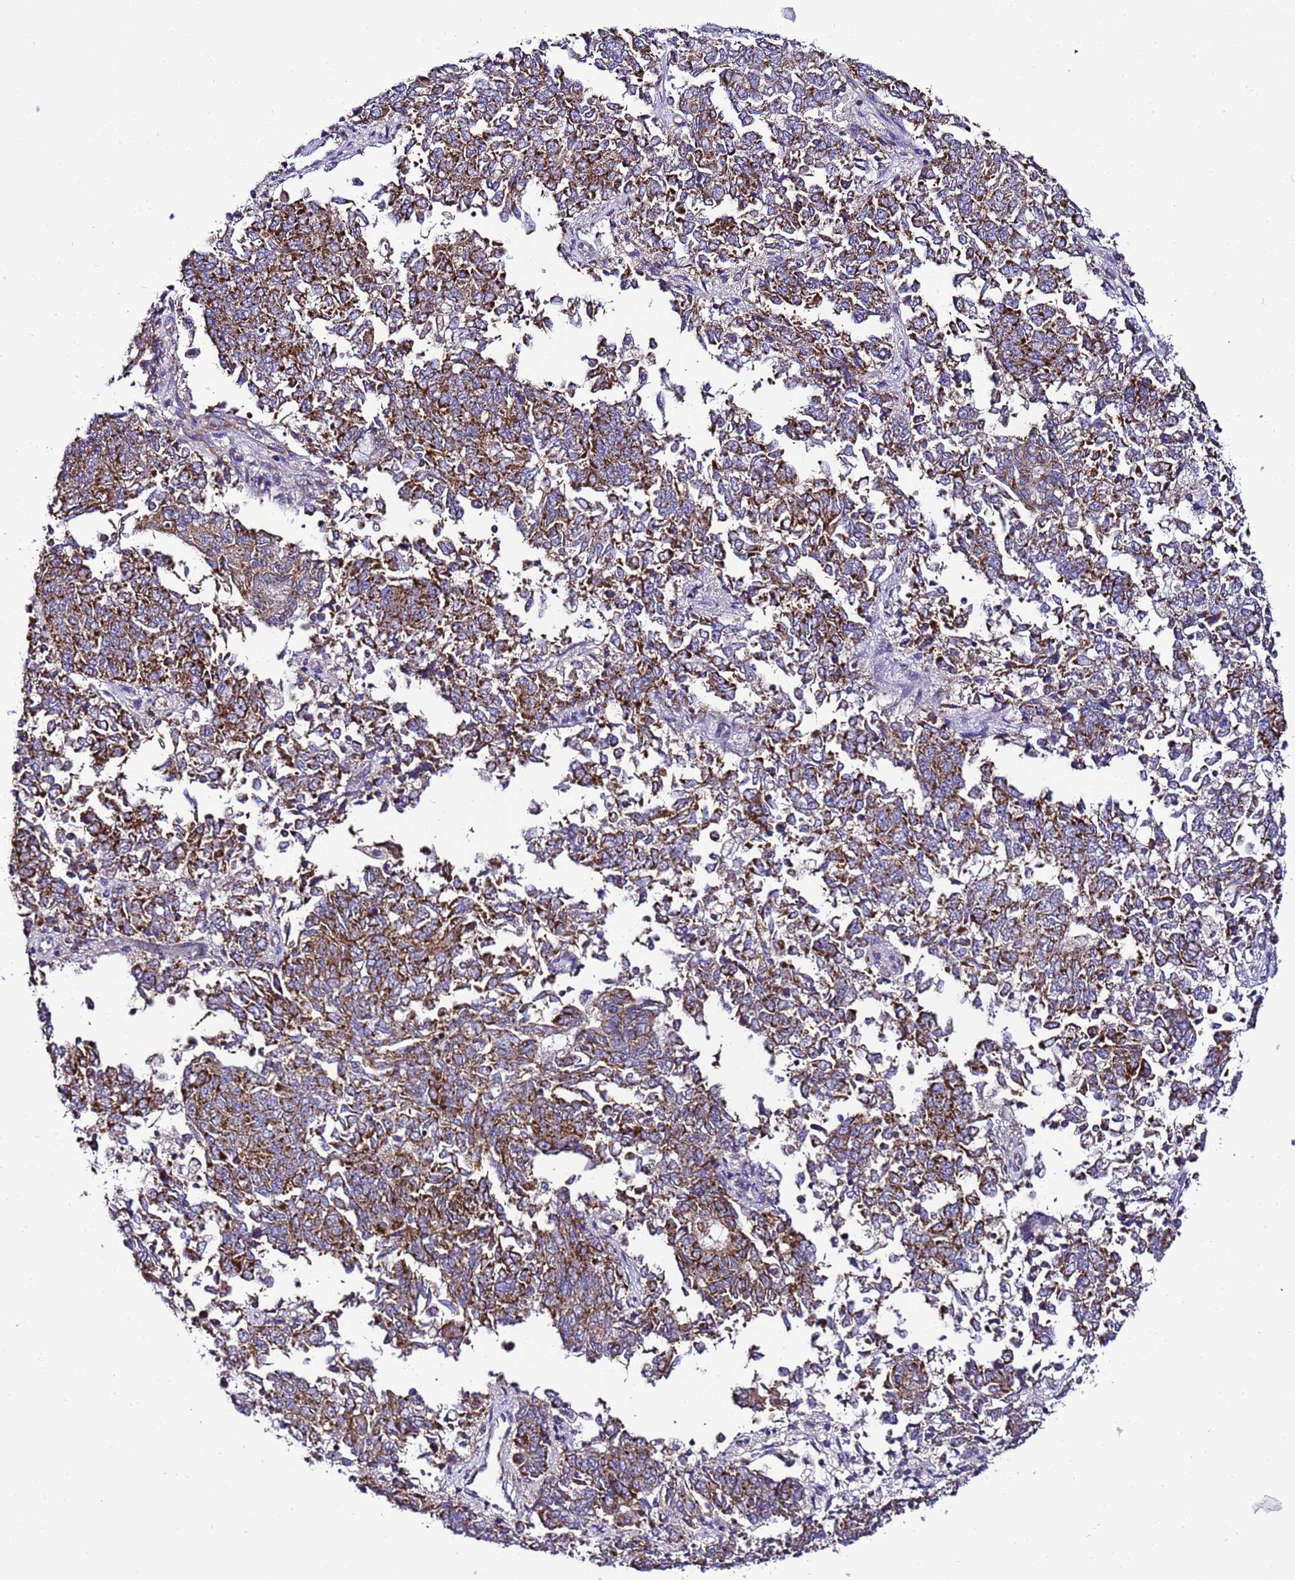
{"staining": {"intensity": "moderate", "quantity": ">75%", "location": "cytoplasmic/membranous"}, "tissue": "endometrial cancer", "cell_type": "Tumor cells", "image_type": "cancer", "snomed": [{"axis": "morphology", "description": "Adenocarcinoma, NOS"}, {"axis": "topography", "description": "Endometrium"}], "caption": "Moderate cytoplasmic/membranous protein expression is present in about >75% of tumor cells in endometrial adenocarcinoma. (brown staining indicates protein expression, while blue staining denotes nuclei).", "gene": "HIGD2A", "patient": {"sex": "female", "age": 80}}